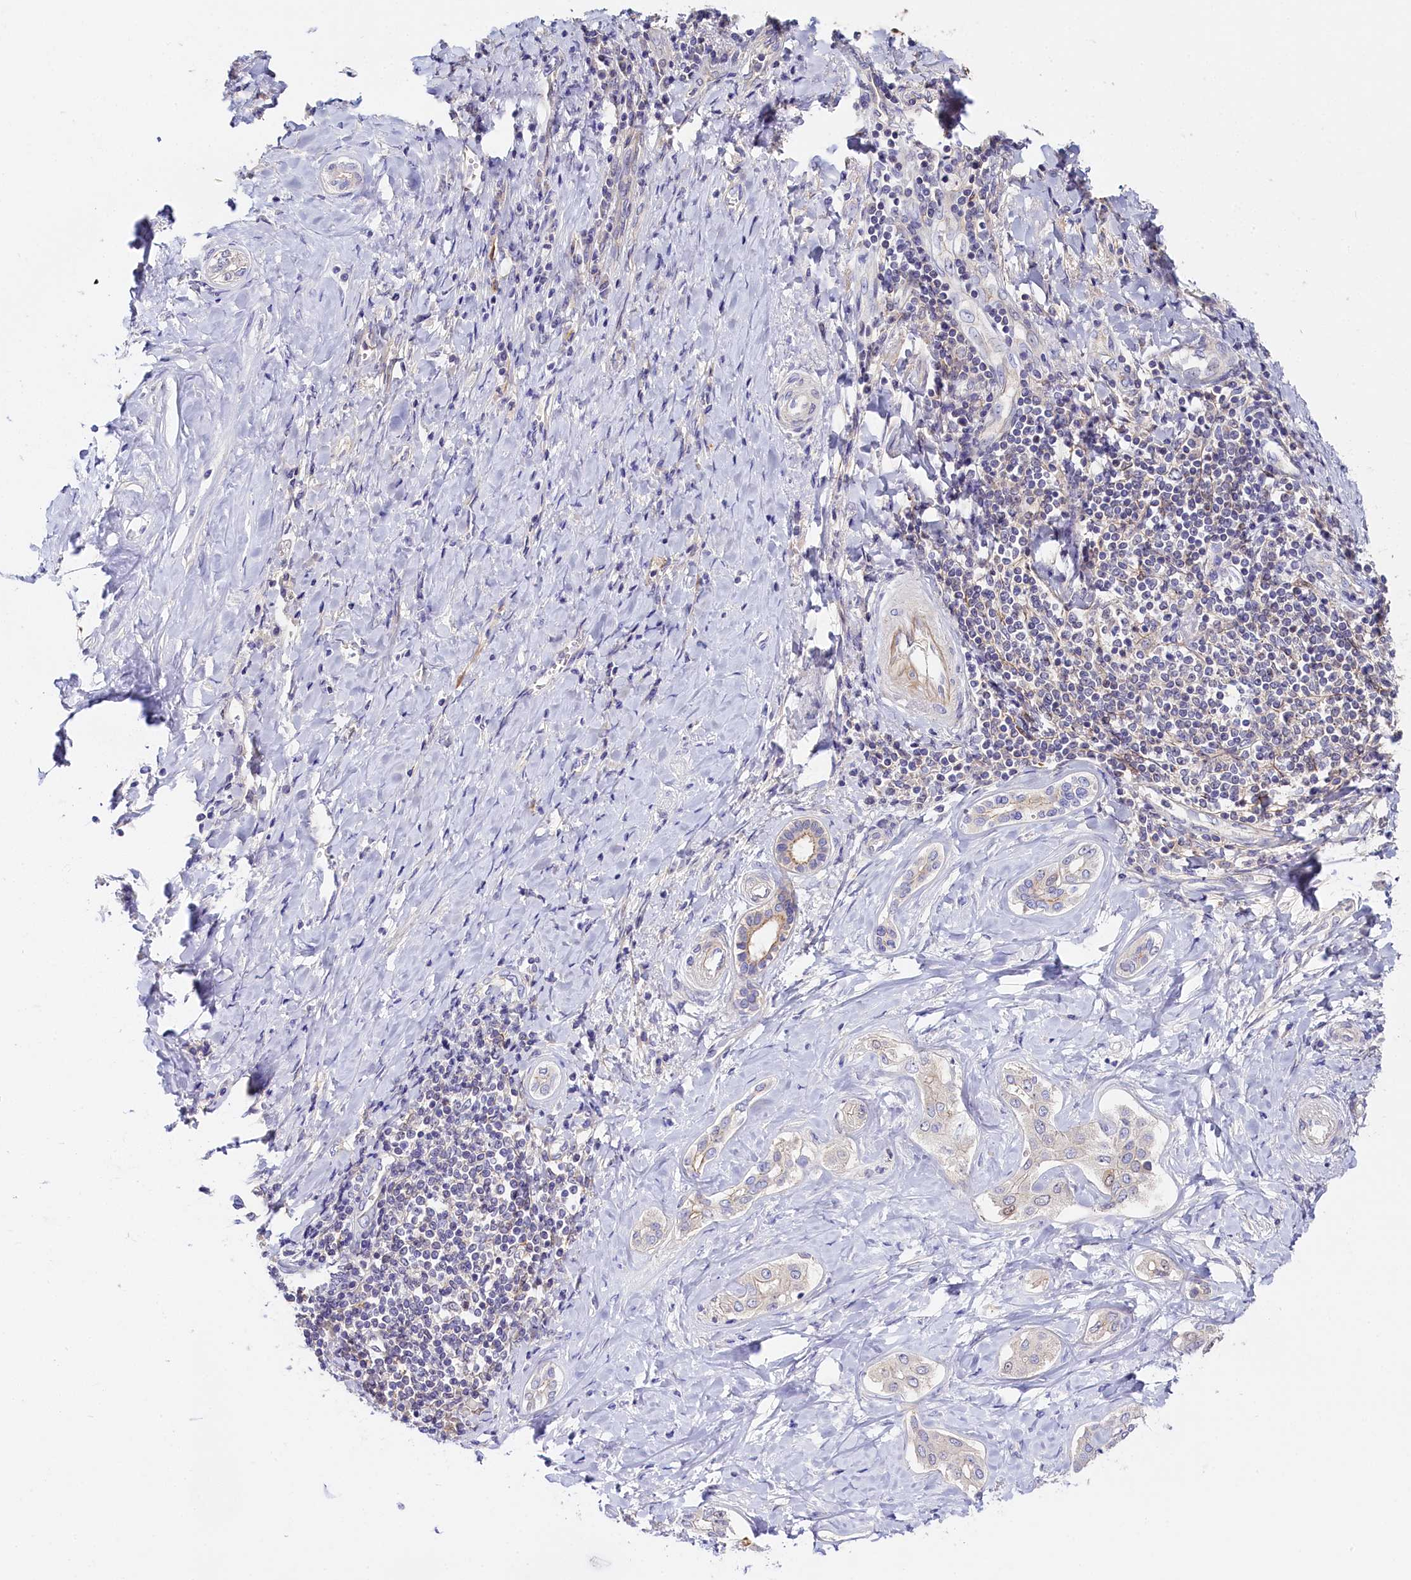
{"staining": {"intensity": "negative", "quantity": "none", "location": "none"}, "tissue": "liver cancer", "cell_type": "Tumor cells", "image_type": "cancer", "snomed": [{"axis": "morphology", "description": "Cholangiocarcinoma"}, {"axis": "topography", "description": "Liver"}], "caption": "Tumor cells are negative for brown protein staining in liver cancer.", "gene": "KATNB1", "patient": {"sex": "female", "age": 77}}